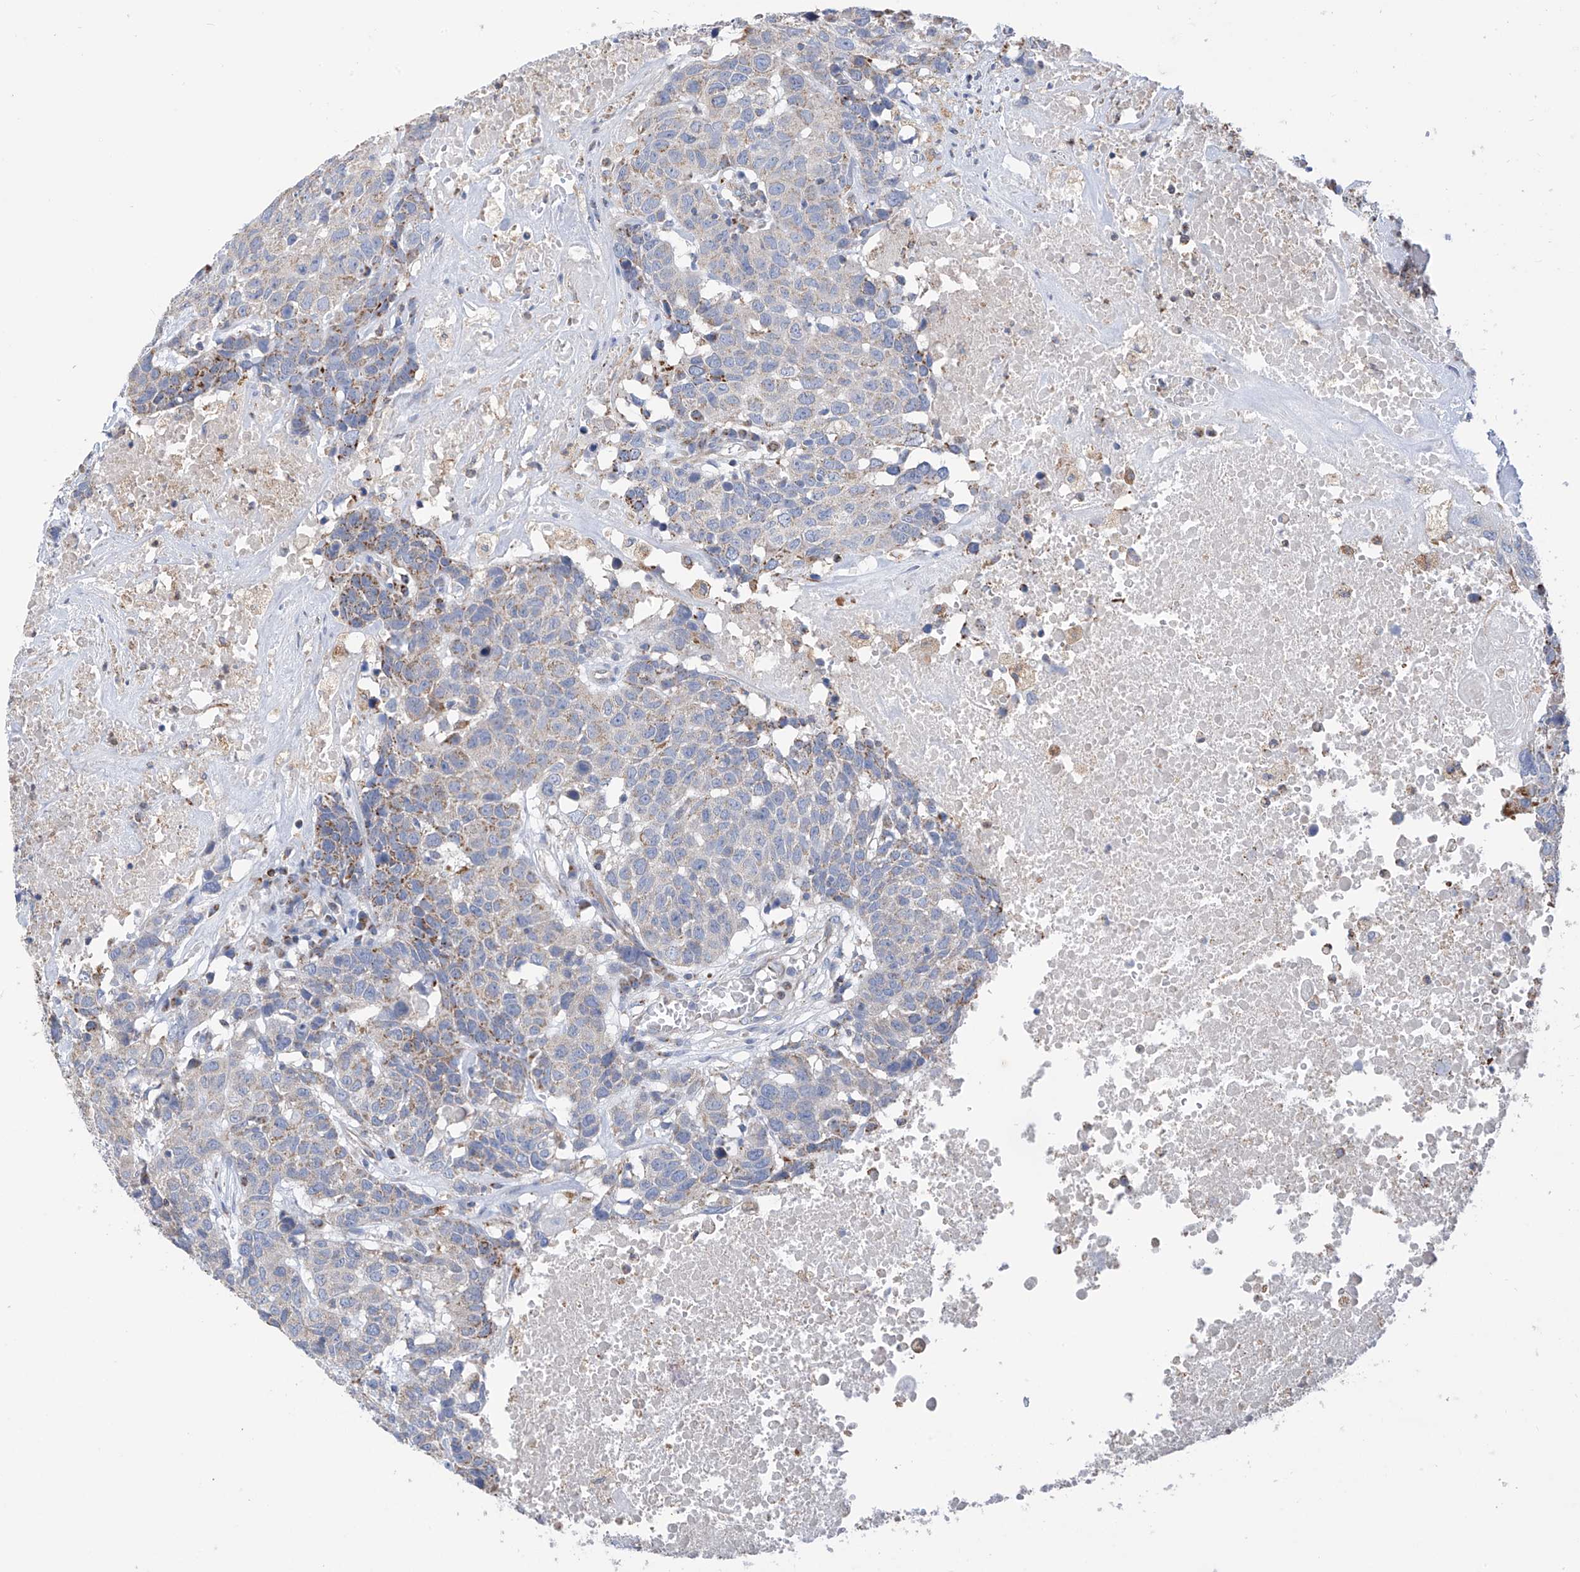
{"staining": {"intensity": "moderate", "quantity": "<25%", "location": "cytoplasmic/membranous"}, "tissue": "head and neck cancer", "cell_type": "Tumor cells", "image_type": "cancer", "snomed": [{"axis": "morphology", "description": "Squamous cell carcinoma, NOS"}, {"axis": "topography", "description": "Head-Neck"}], "caption": "Head and neck cancer stained with a brown dye demonstrates moderate cytoplasmic/membranous positive expression in approximately <25% of tumor cells.", "gene": "EIF5B", "patient": {"sex": "male", "age": 66}}